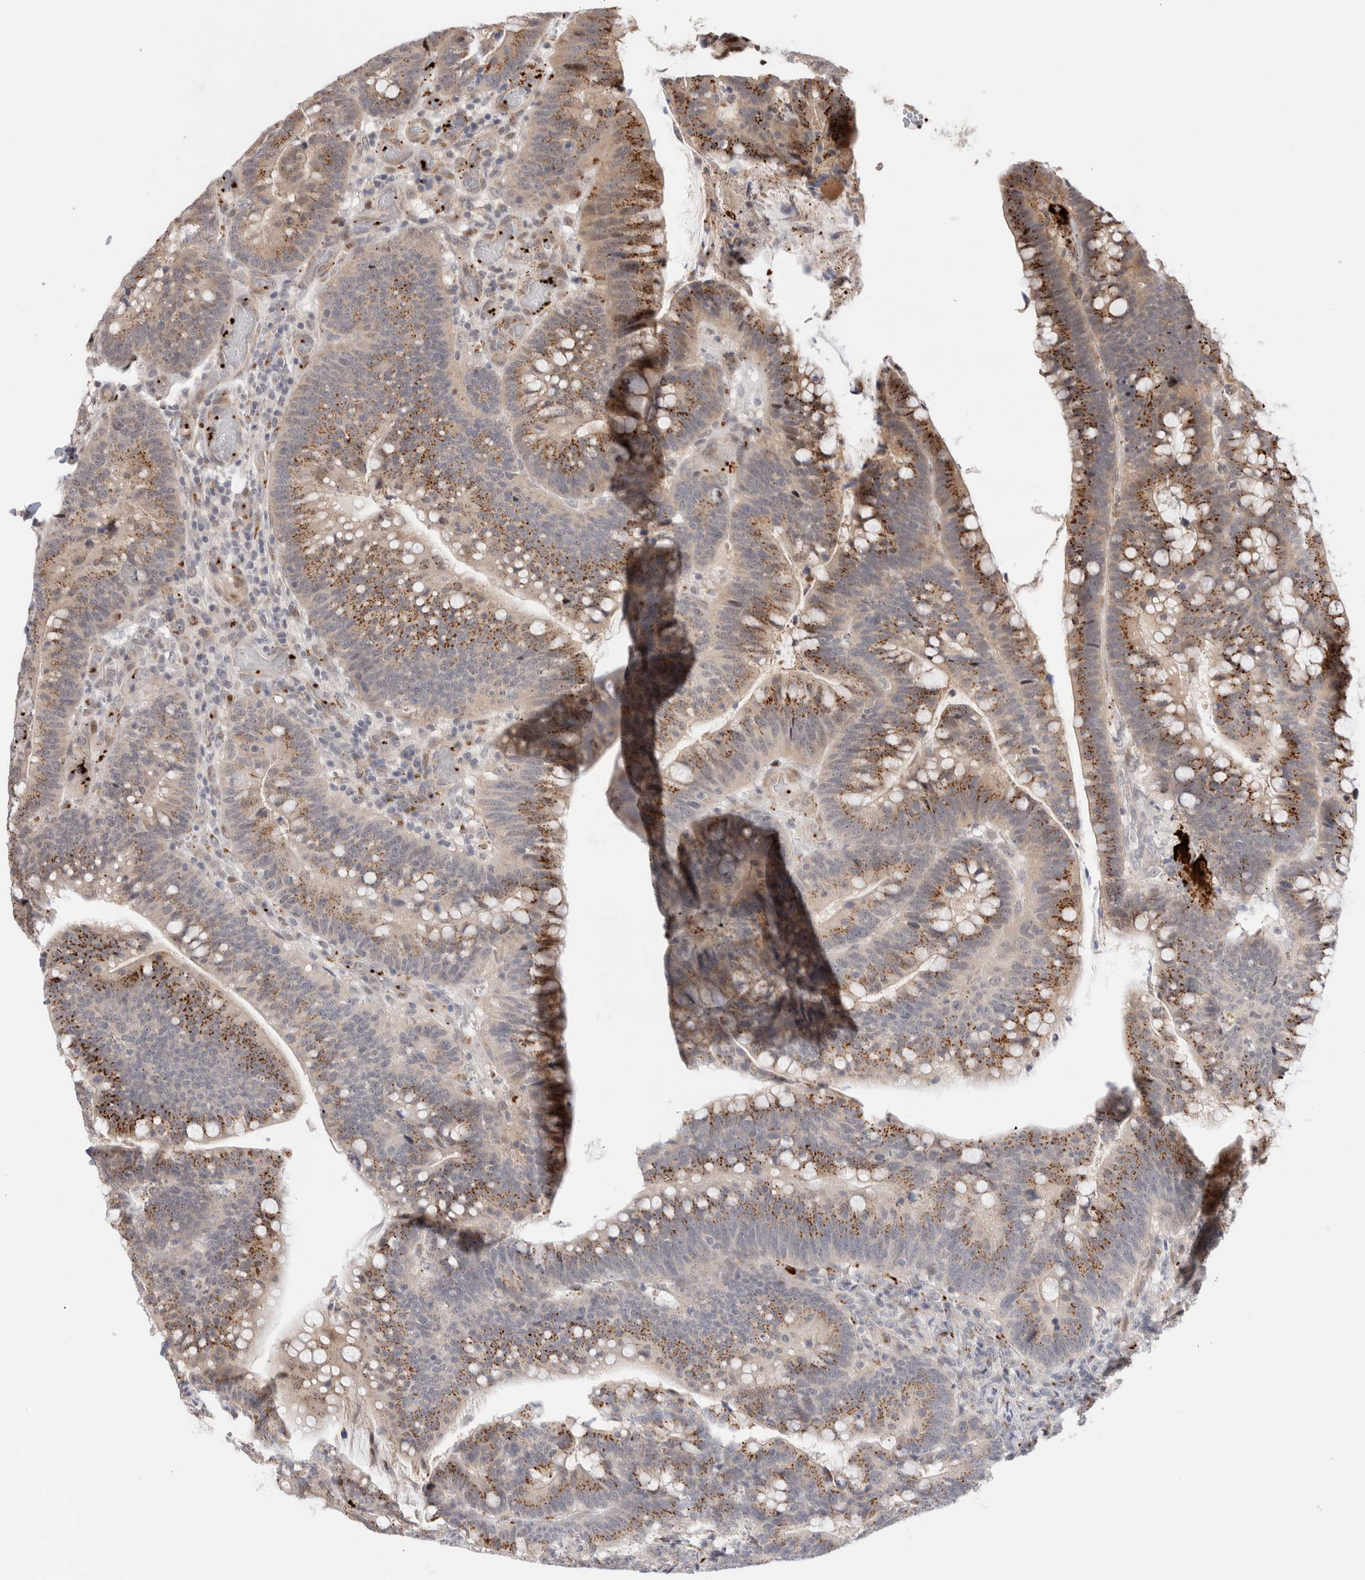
{"staining": {"intensity": "strong", "quantity": ">75%", "location": "cytoplasmic/membranous"}, "tissue": "colorectal cancer", "cell_type": "Tumor cells", "image_type": "cancer", "snomed": [{"axis": "morphology", "description": "Normal tissue, NOS"}, {"axis": "morphology", "description": "Adenocarcinoma, NOS"}, {"axis": "topography", "description": "Colon"}], "caption": "An immunohistochemistry (IHC) histopathology image of neoplastic tissue is shown. Protein staining in brown labels strong cytoplasmic/membranous positivity in colorectal cancer within tumor cells.", "gene": "VPS28", "patient": {"sex": "female", "age": 66}}